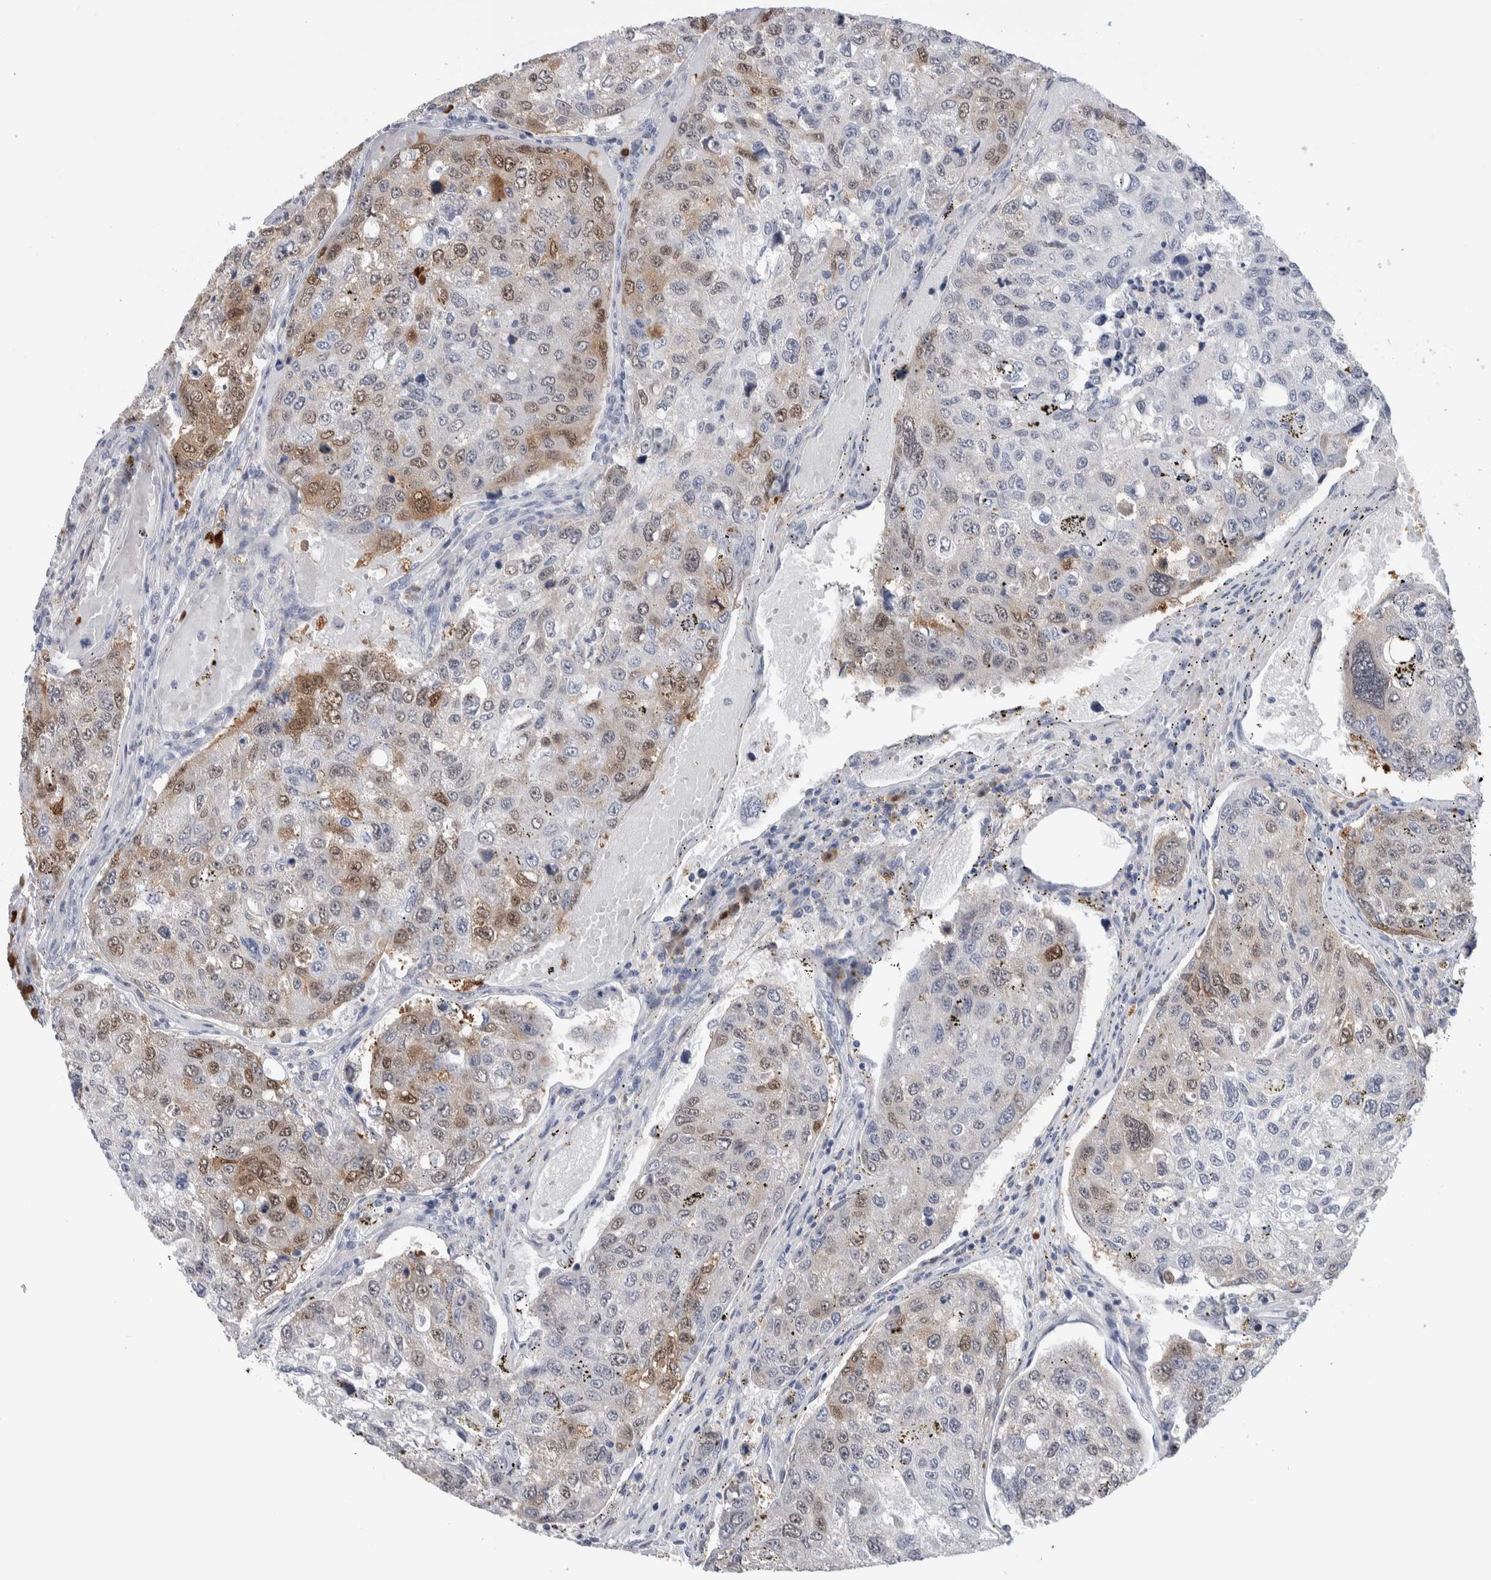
{"staining": {"intensity": "moderate", "quantity": "25%-75%", "location": "cytoplasmic/membranous,nuclear"}, "tissue": "urothelial cancer", "cell_type": "Tumor cells", "image_type": "cancer", "snomed": [{"axis": "morphology", "description": "Urothelial carcinoma, High grade"}, {"axis": "topography", "description": "Lymph node"}, {"axis": "topography", "description": "Urinary bladder"}], "caption": "The histopathology image shows immunohistochemical staining of urothelial carcinoma (high-grade). There is moderate cytoplasmic/membranous and nuclear expression is appreciated in approximately 25%-75% of tumor cells. (DAB (3,3'-diaminobenzidine) = brown stain, brightfield microscopy at high magnification).", "gene": "LURAP1L", "patient": {"sex": "male", "age": 51}}